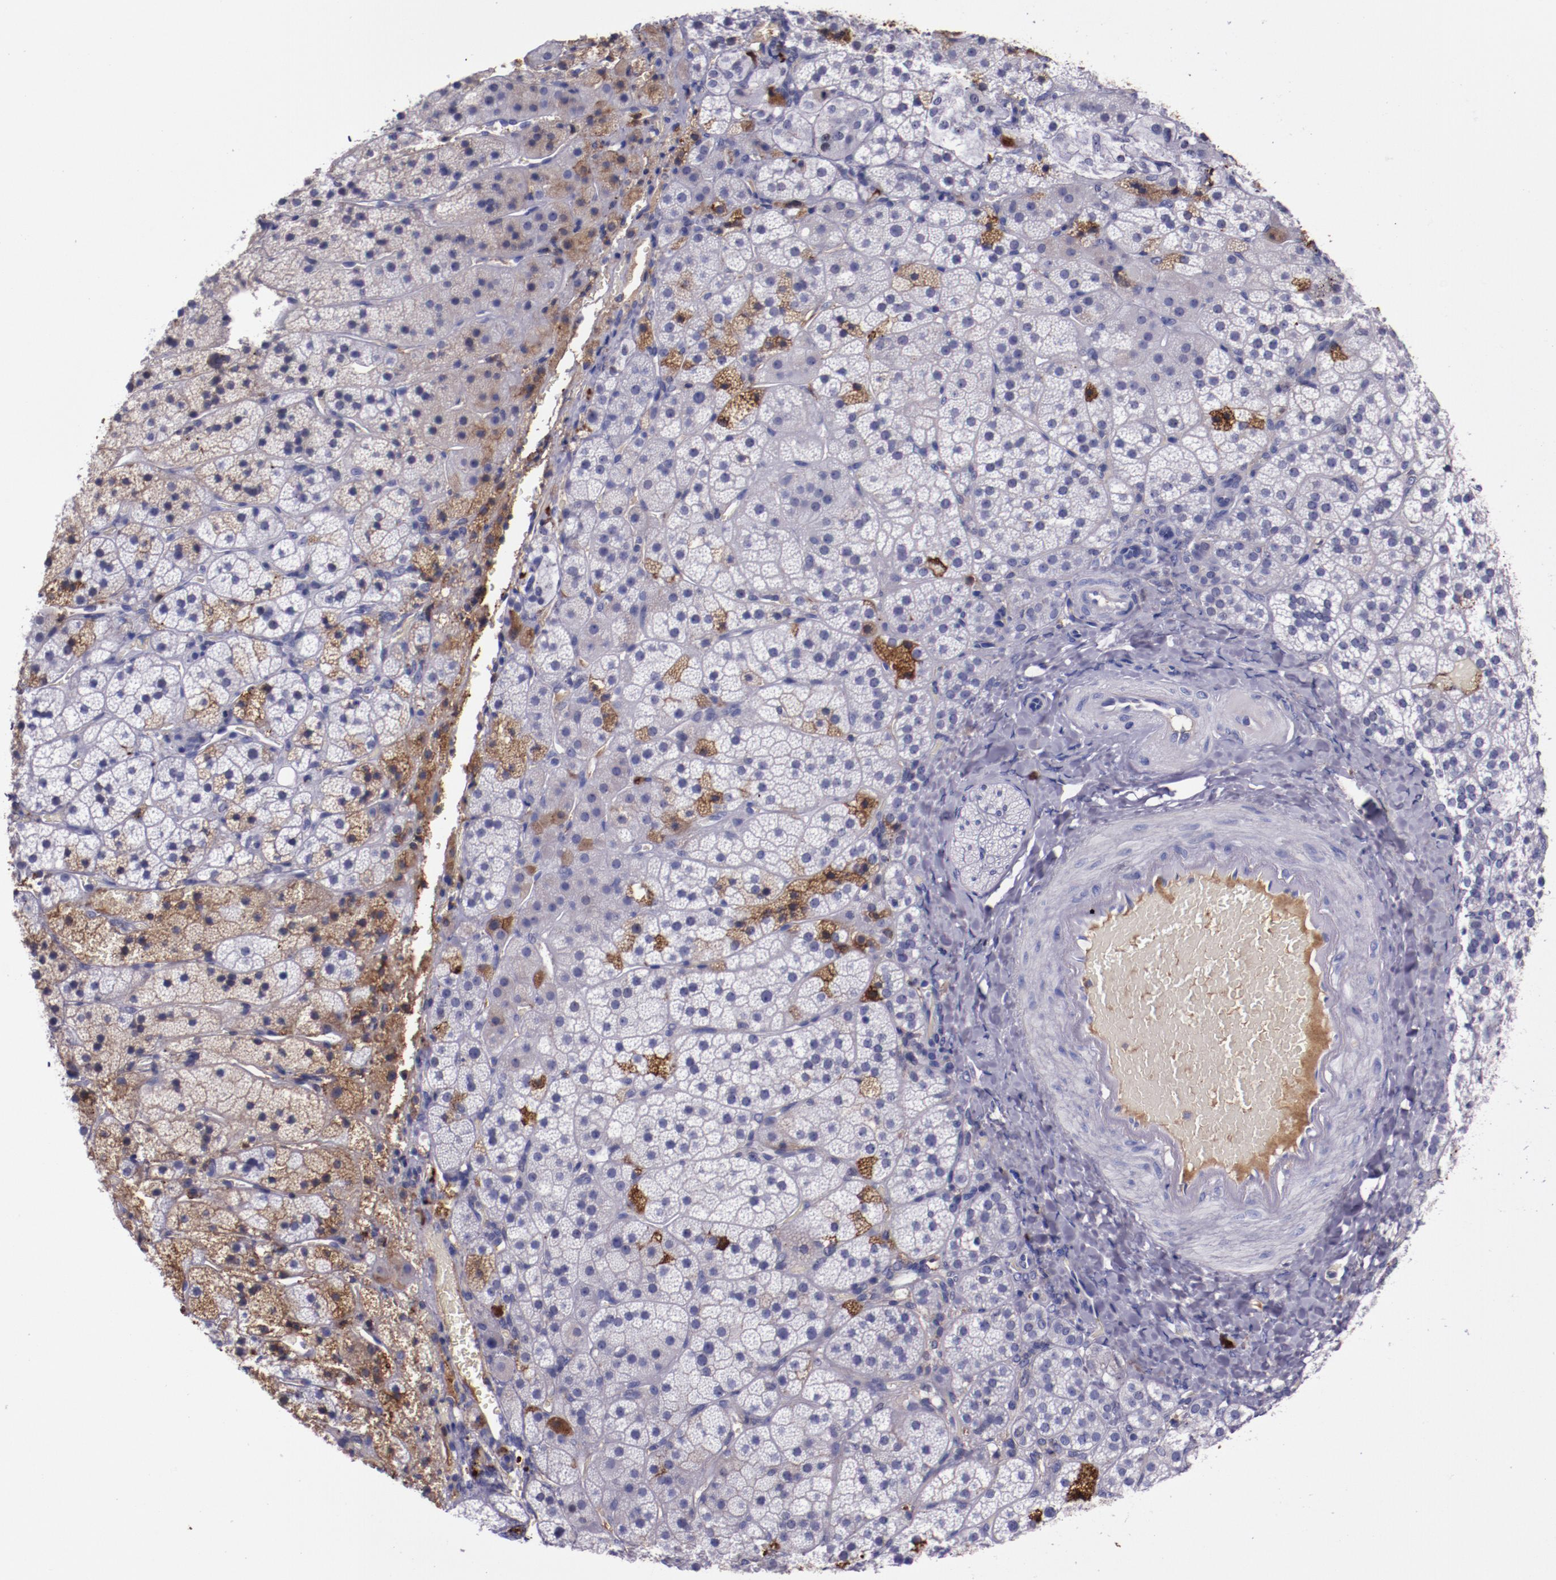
{"staining": {"intensity": "weak", "quantity": "<25%", "location": "cytoplasmic/membranous"}, "tissue": "adrenal gland", "cell_type": "Glandular cells", "image_type": "normal", "snomed": [{"axis": "morphology", "description": "Normal tissue, NOS"}, {"axis": "topography", "description": "Adrenal gland"}], "caption": "Unremarkable adrenal gland was stained to show a protein in brown. There is no significant positivity in glandular cells. (Stains: DAB (3,3'-diaminobenzidine) IHC with hematoxylin counter stain, Microscopy: brightfield microscopy at high magnification).", "gene": "APOH", "patient": {"sex": "female", "age": 44}}